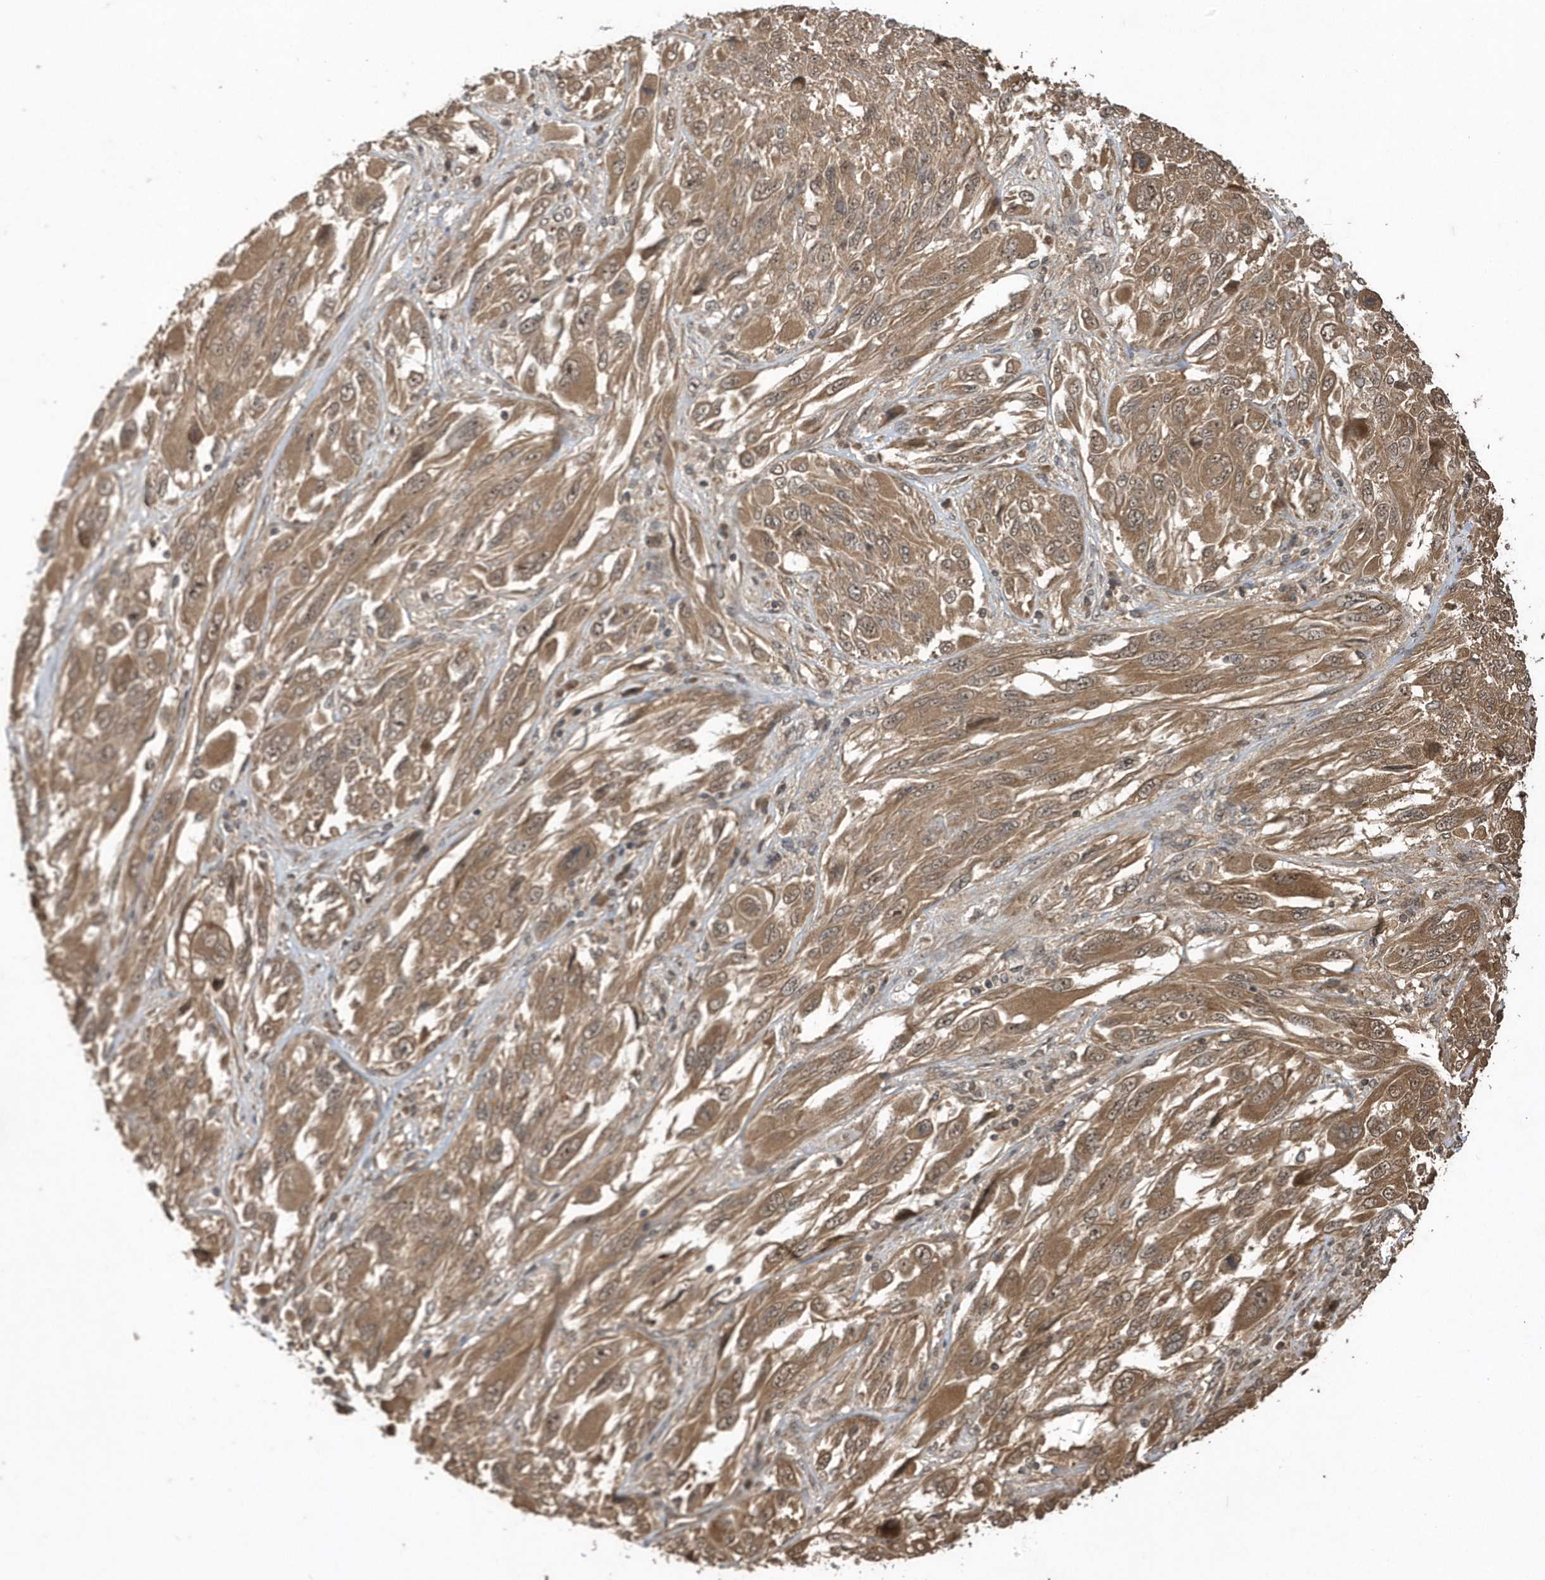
{"staining": {"intensity": "moderate", "quantity": ">75%", "location": "cytoplasmic/membranous"}, "tissue": "melanoma", "cell_type": "Tumor cells", "image_type": "cancer", "snomed": [{"axis": "morphology", "description": "Malignant melanoma, NOS"}, {"axis": "topography", "description": "Skin"}], "caption": "Immunohistochemical staining of human melanoma displays moderate cytoplasmic/membranous protein staining in about >75% of tumor cells.", "gene": "WASHC5", "patient": {"sex": "female", "age": 91}}